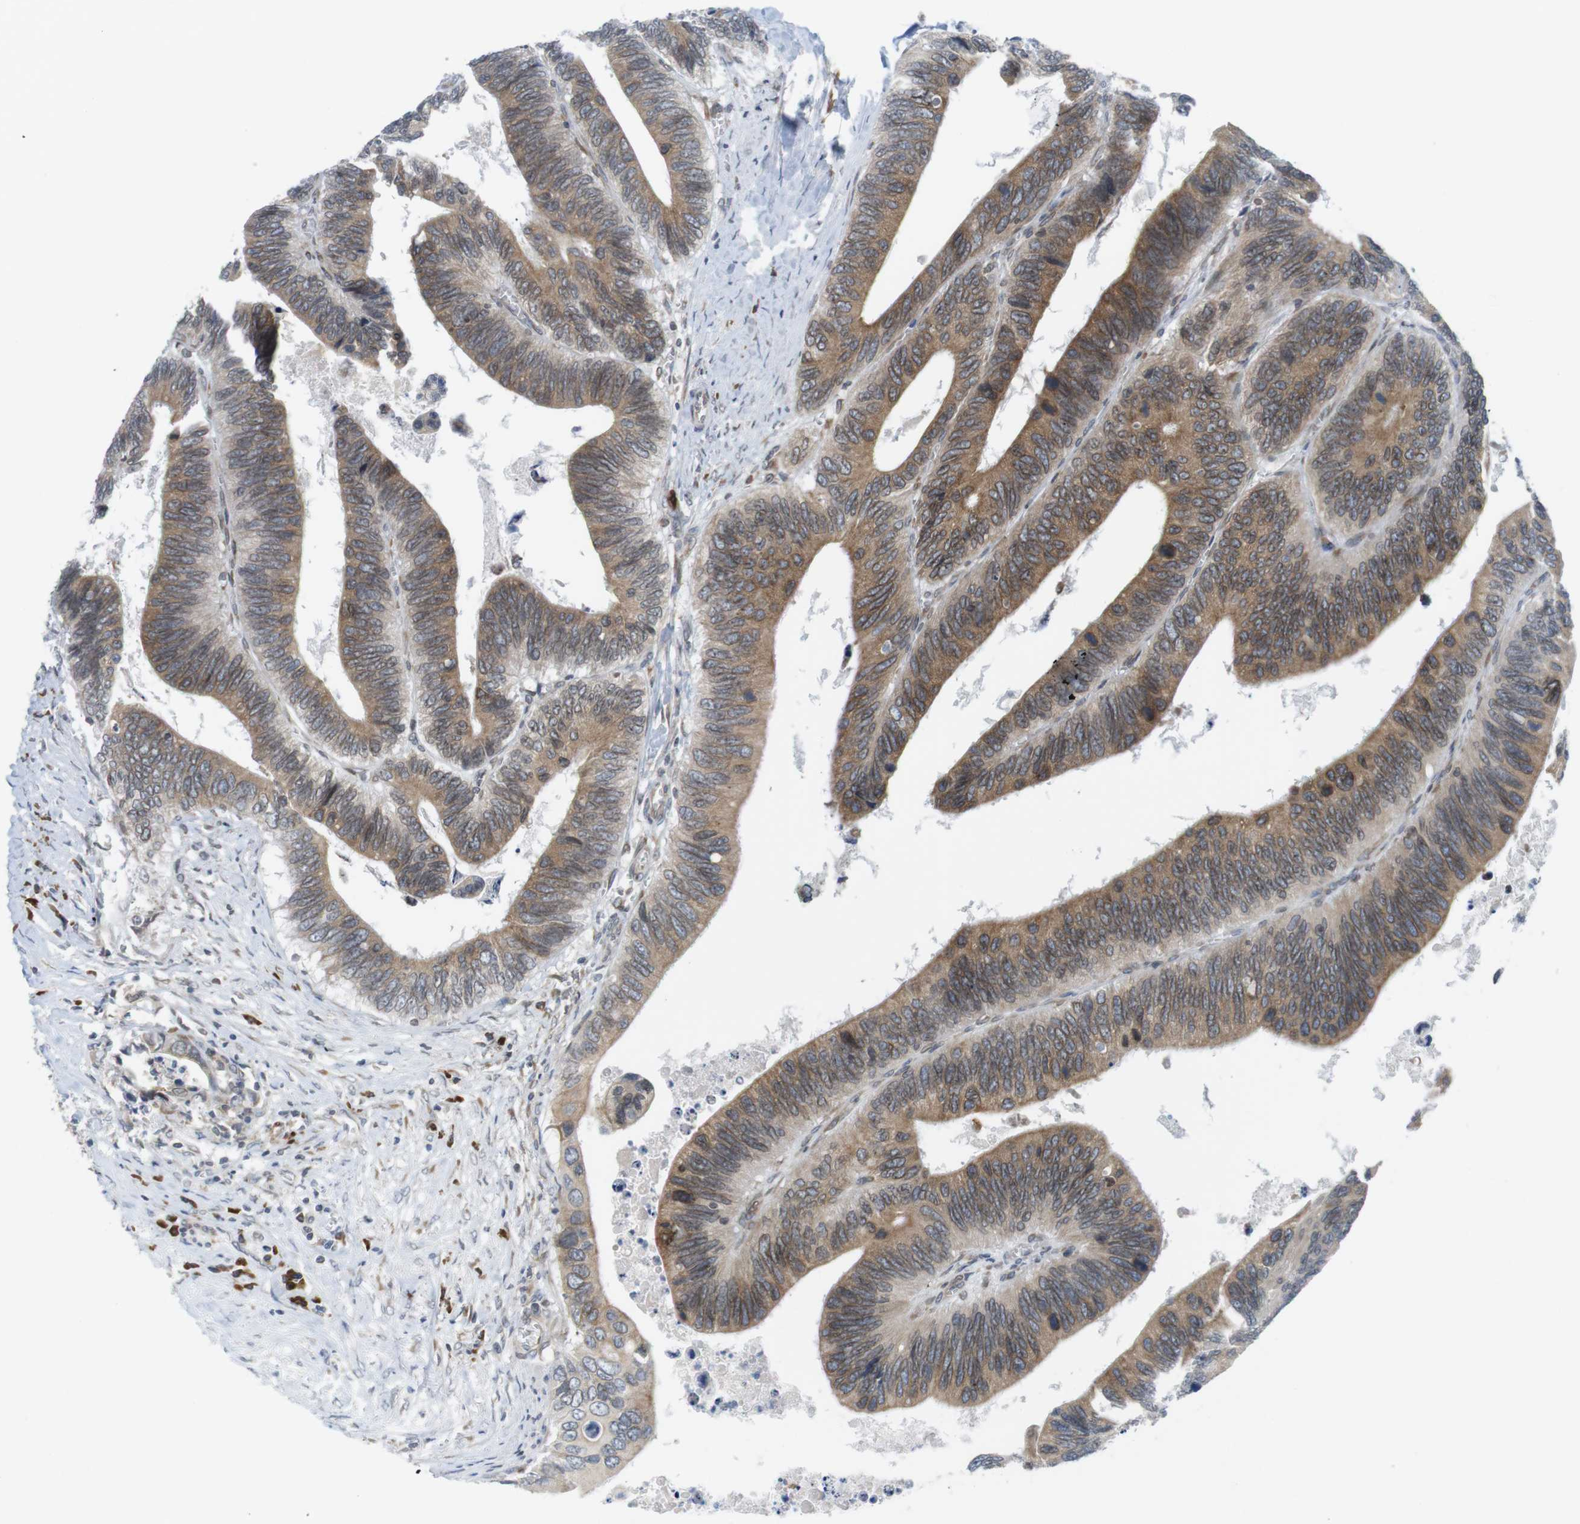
{"staining": {"intensity": "moderate", "quantity": ">75%", "location": "cytoplasmic/membranous"}, "tissue": "colorectal cancer", "cell_type": "Tumor cells", "image_type": "cancer", "snomed": [{"axis": "morphology", "description": "Adenocarcinoma, NOS"}, {"axis": "topography", "description": "Colon"}], "caption": "Tumor cells display medium levels of moderate cytoplasmic/membranous staining in approximately >75% of cells in colorectal adenocarcinoma.", "gene": "ERGIC3", "patient": {"sex": "male", "age": 72}}